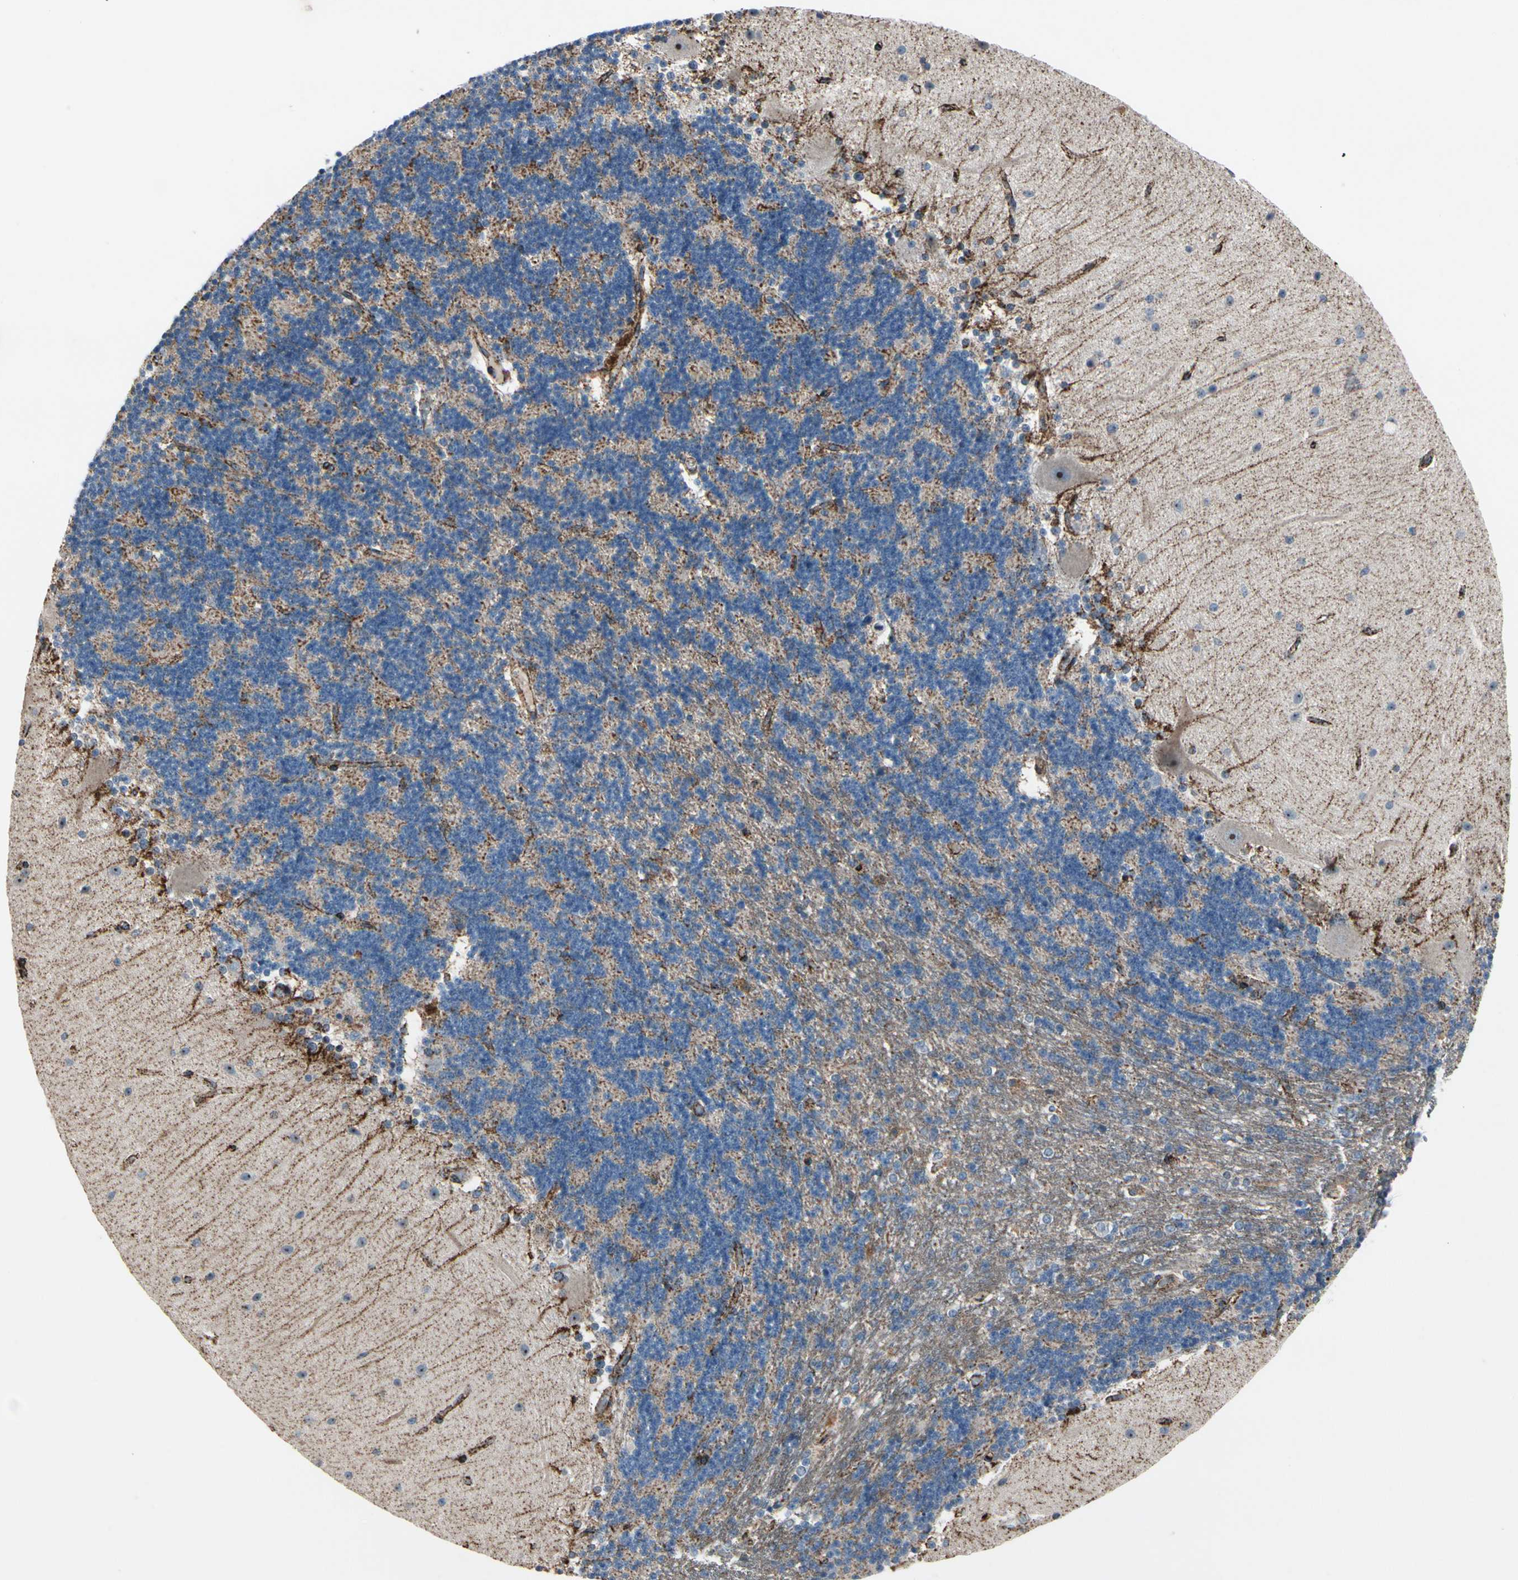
{"staining": {"intensity": "weak", "quantity": ">75%", "location": "cytoplasmic/membranous"}, "tissue": "cerebellum", "cell_type": "Cells in granular layer", "image_type": "normal", "snomed": [{"axis": "morphology", "description": "Normal tissue, NOS"}, {"axis": "topography", "description": "Cerebellum"}], "caption": "Immunohistochemical staining of normal cerebellum reveals low levels of weak cytoplasmic/membranous expression in about >75% of cells in granular layer.", "gene": "CPT1A", "patient": {"sex": "female", "age": 54}}